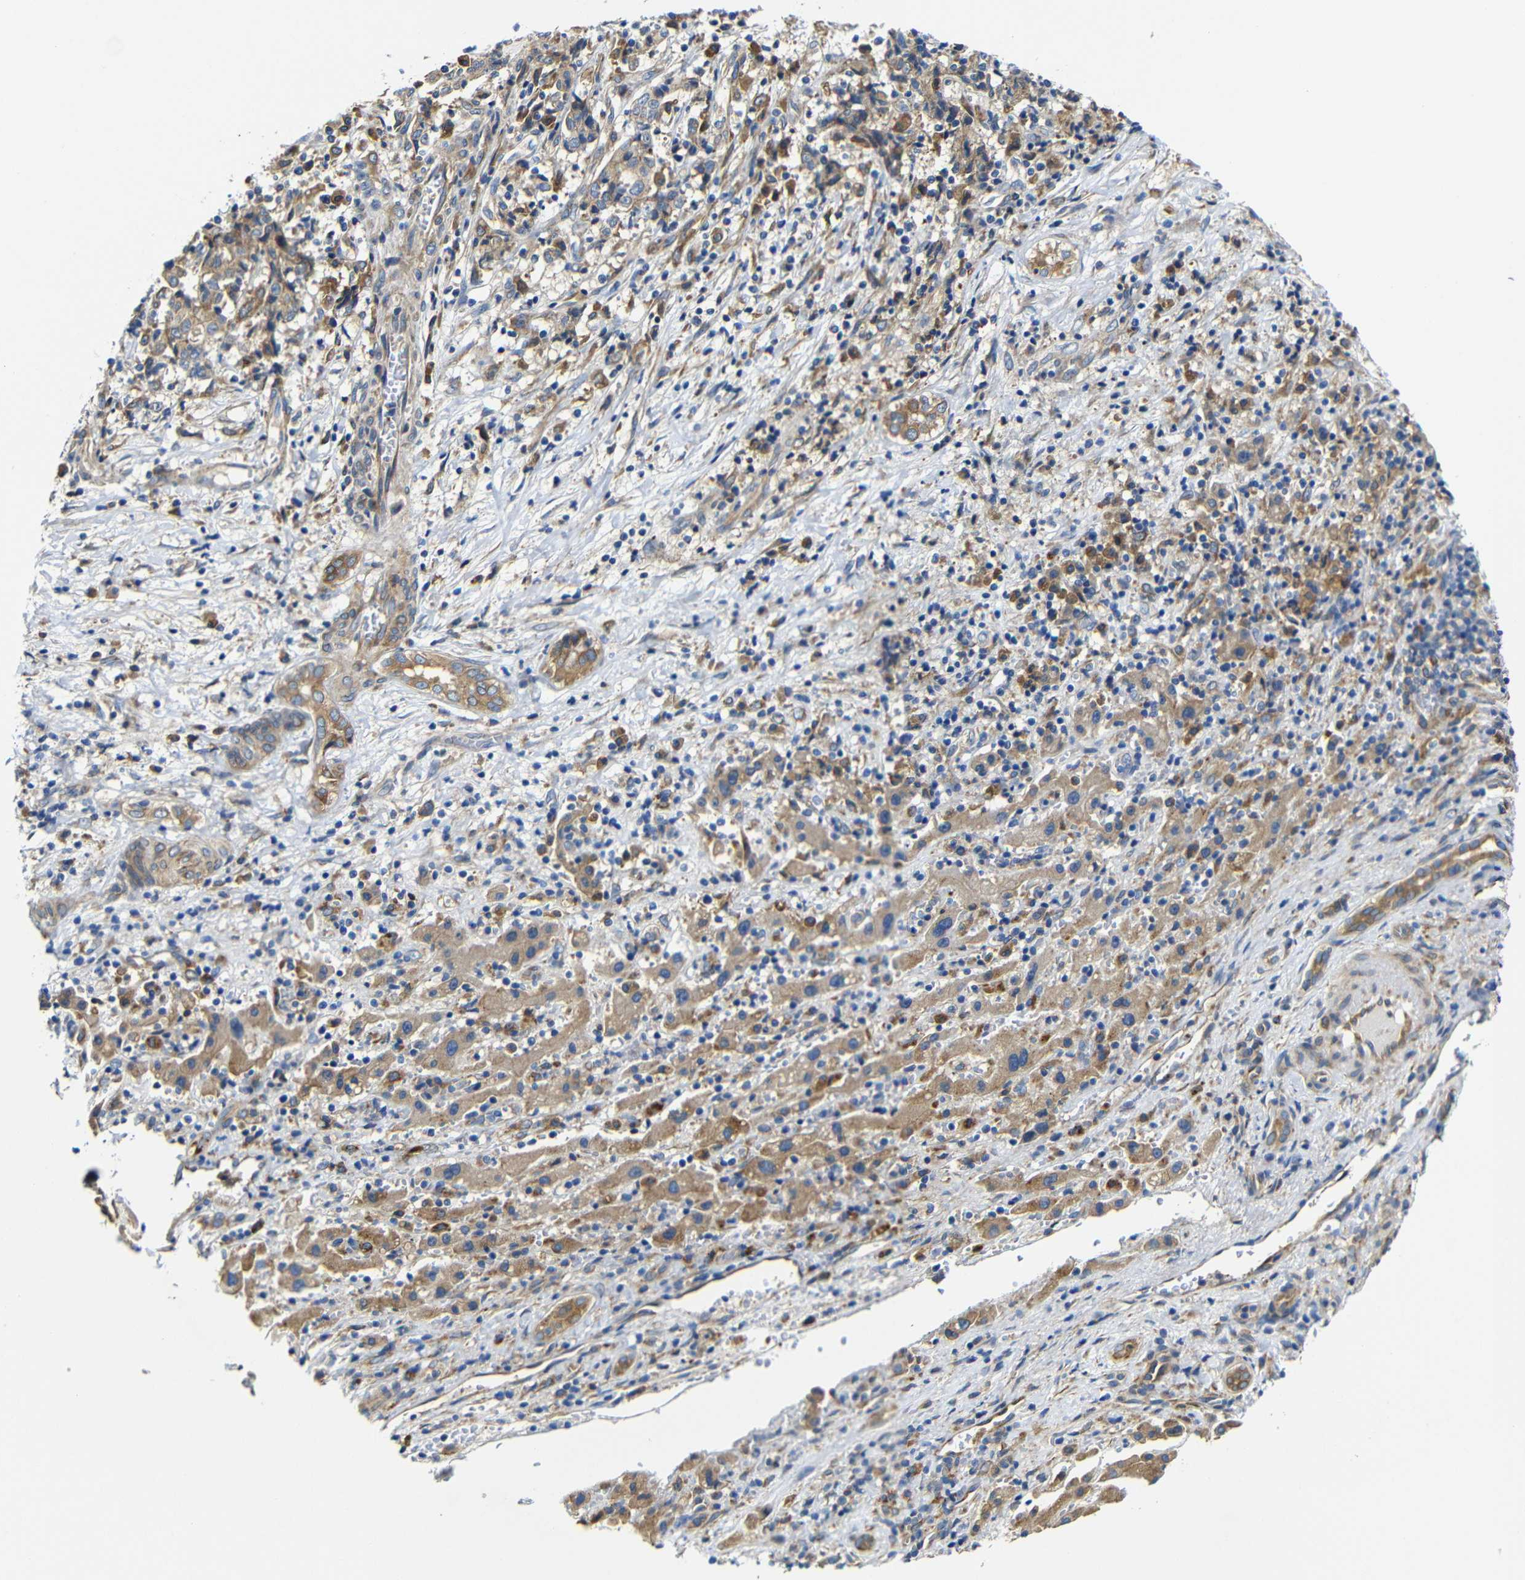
{"staining": {"intensity": "weak", "quantity": ">75%", "location": "cytoplasmic/membranous"}, "tissue": "liver cancer", "cell_type": "Tumor cells", "image_type": "cancer", "snomed": [{"axis": "morphology", "description": "Cholangiocarcinoma"}, {"axis": "topography", "description": "Liver"}], "caption": "Immunohistochemistry of human liver cholangiocarcinoma shows low levels of weak cytoplasmic/membranous staining in about >75% of tumor cells.", "gene": "CLCC1", "patient": {"sex": "male", "age": 57}}